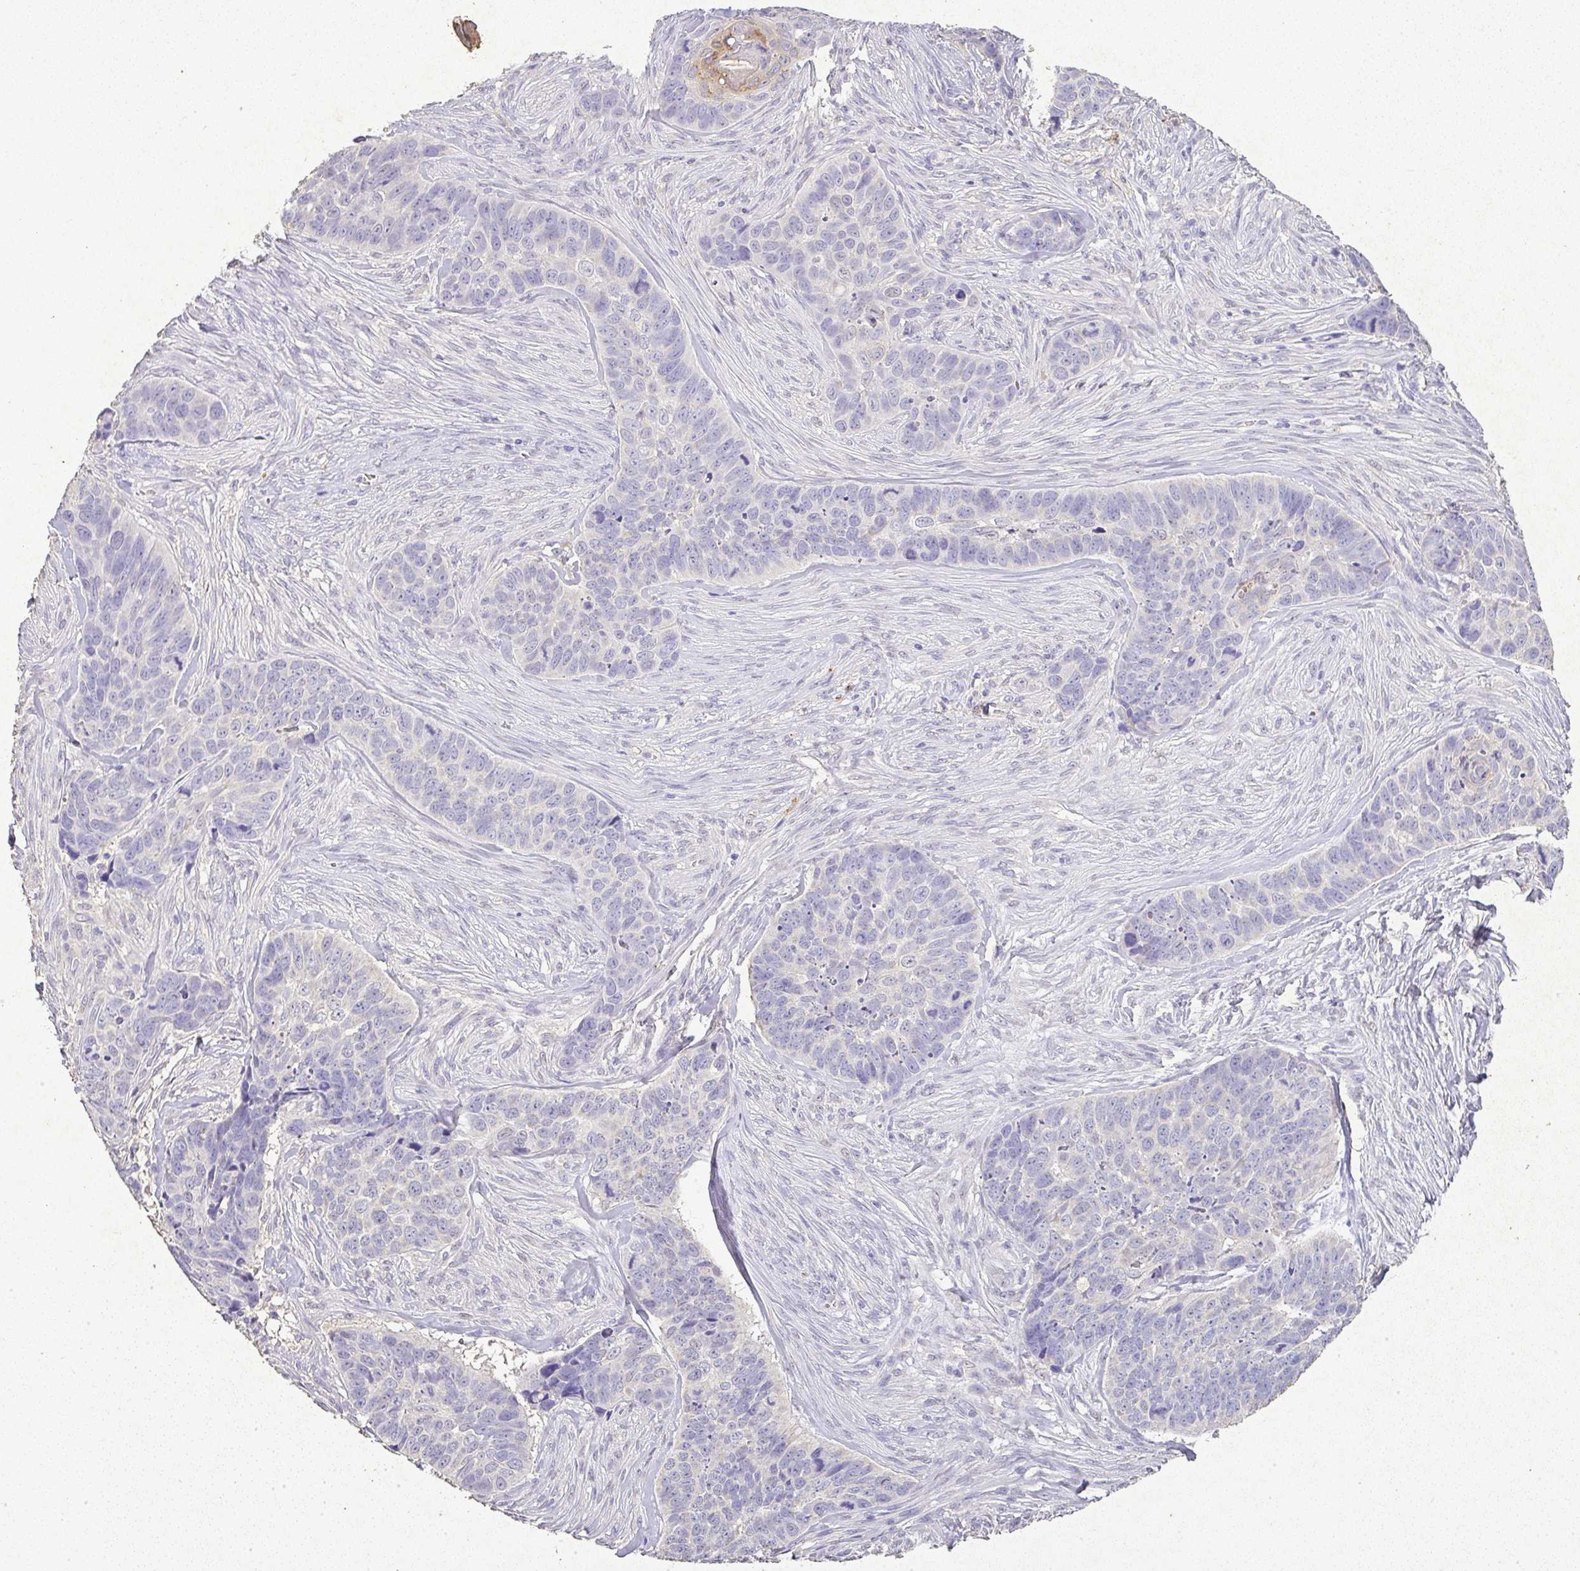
{"staining": {"intensity": "negative", "quantity": "none", "location": "none"}, "tissue": "skin cancer", "cell_type": "Tumor cells", "image_type": "cancer", "snomed": [{"axis": "morphology", "description": "Basal cell carcinoma"}, {"axis": "topography", "description": "Skin"}], "caption": "Tumor cells show no significant protein expression in skin cancer.", "gene": "RPS2", "patient": {"sex": "female", "age": 82}}